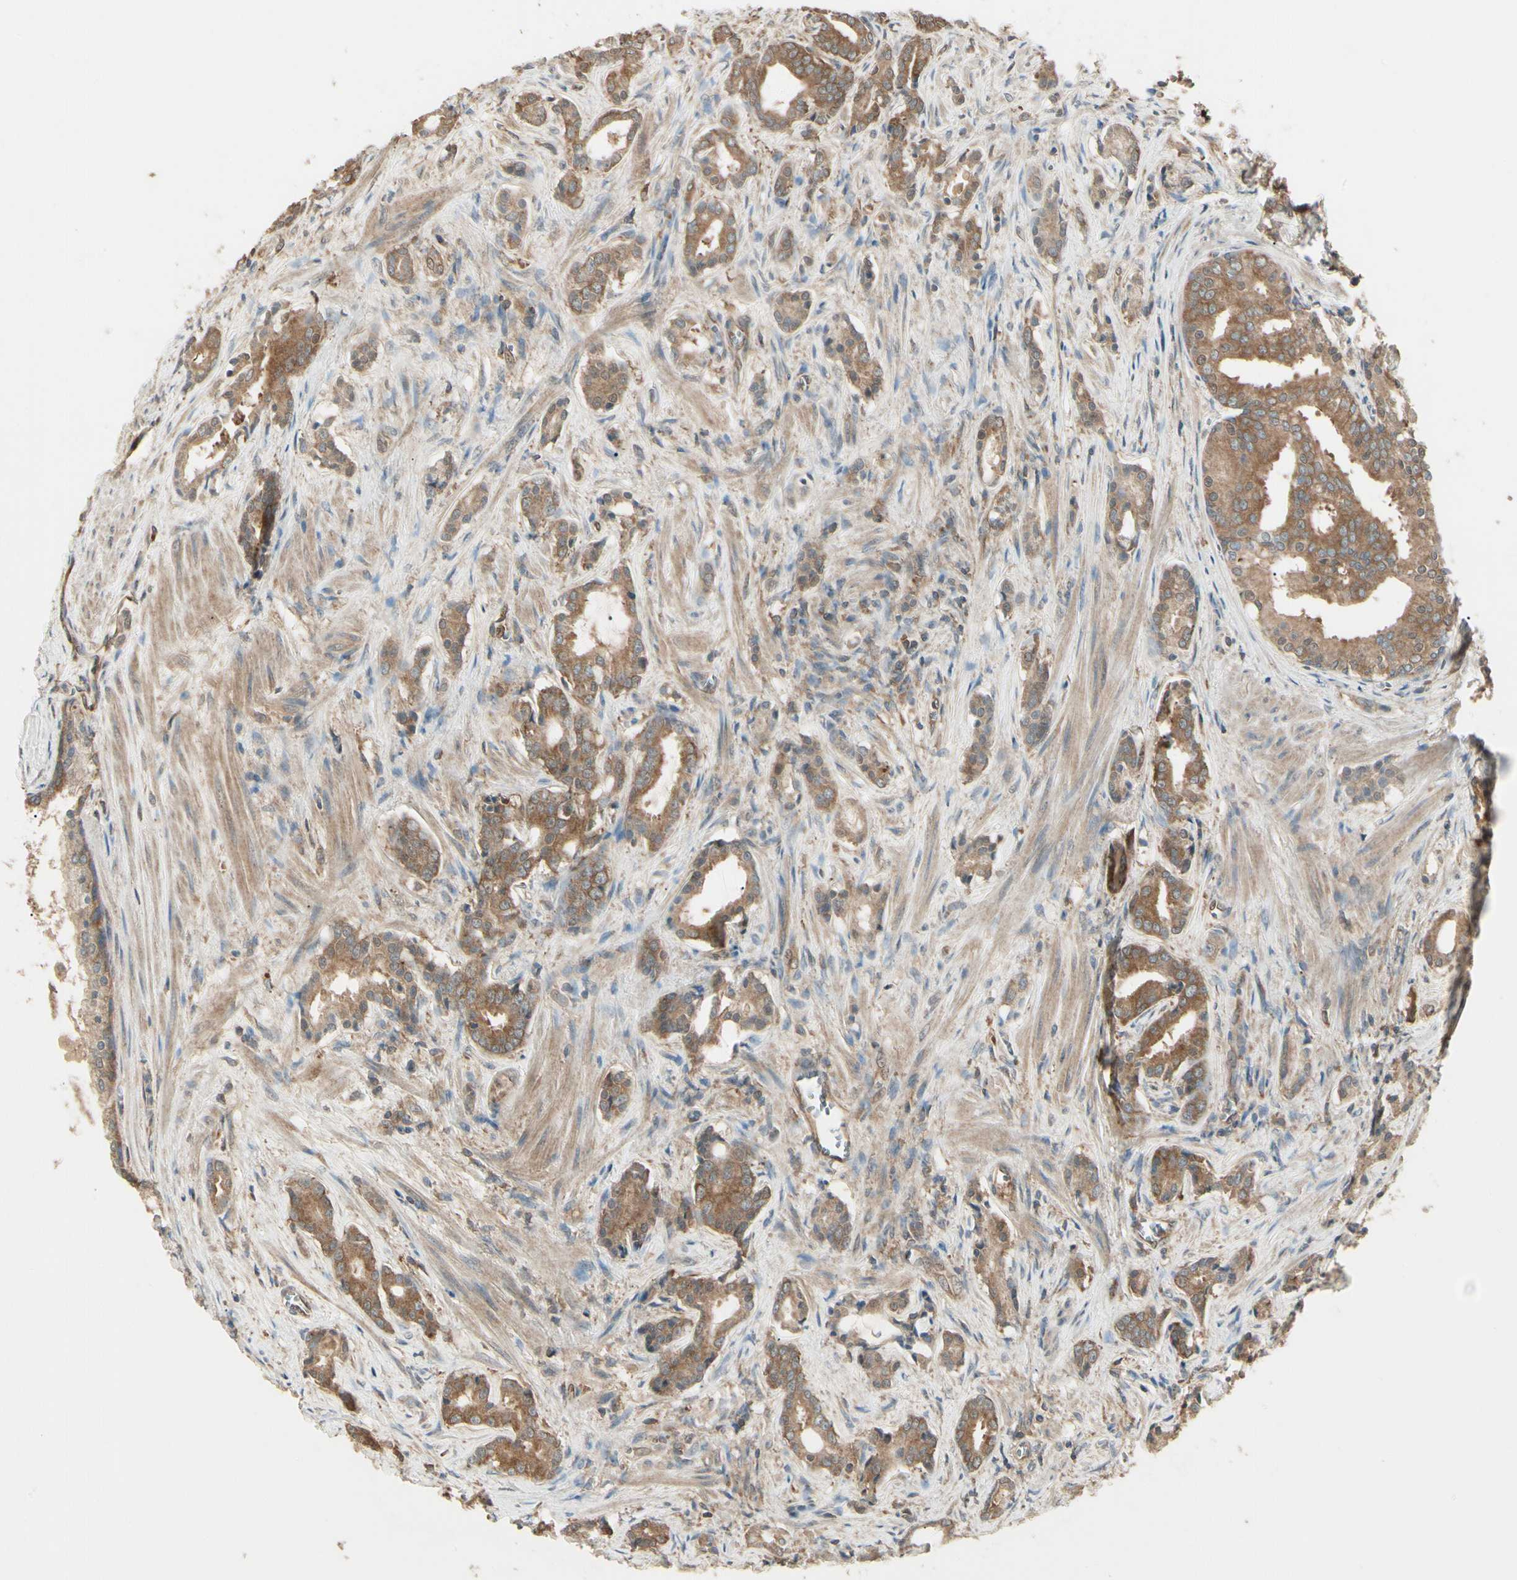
{"staining": {"intensity": "moderate", "quantity": ">75%", "location": "cytoplasmic/membranous"}, "tissue": "prostate cancer", "cell_type": "Tumor cells", "image_type": "cancer", "snomed": [{"axis": "morphology", "description": "Adenocarcinoma, Low grade"}, {"axis": "topography", "description": "Prostate"}], "caption": "Low-grade adenocarcinoma (prostate) was stained to show a protein in brown. There is medium levels of moderate cytoplasmic/membranous staining in approximately >75% of tumor cells.", "gene": "CCT7", "patient": {"sex": "male", "age": 58}}